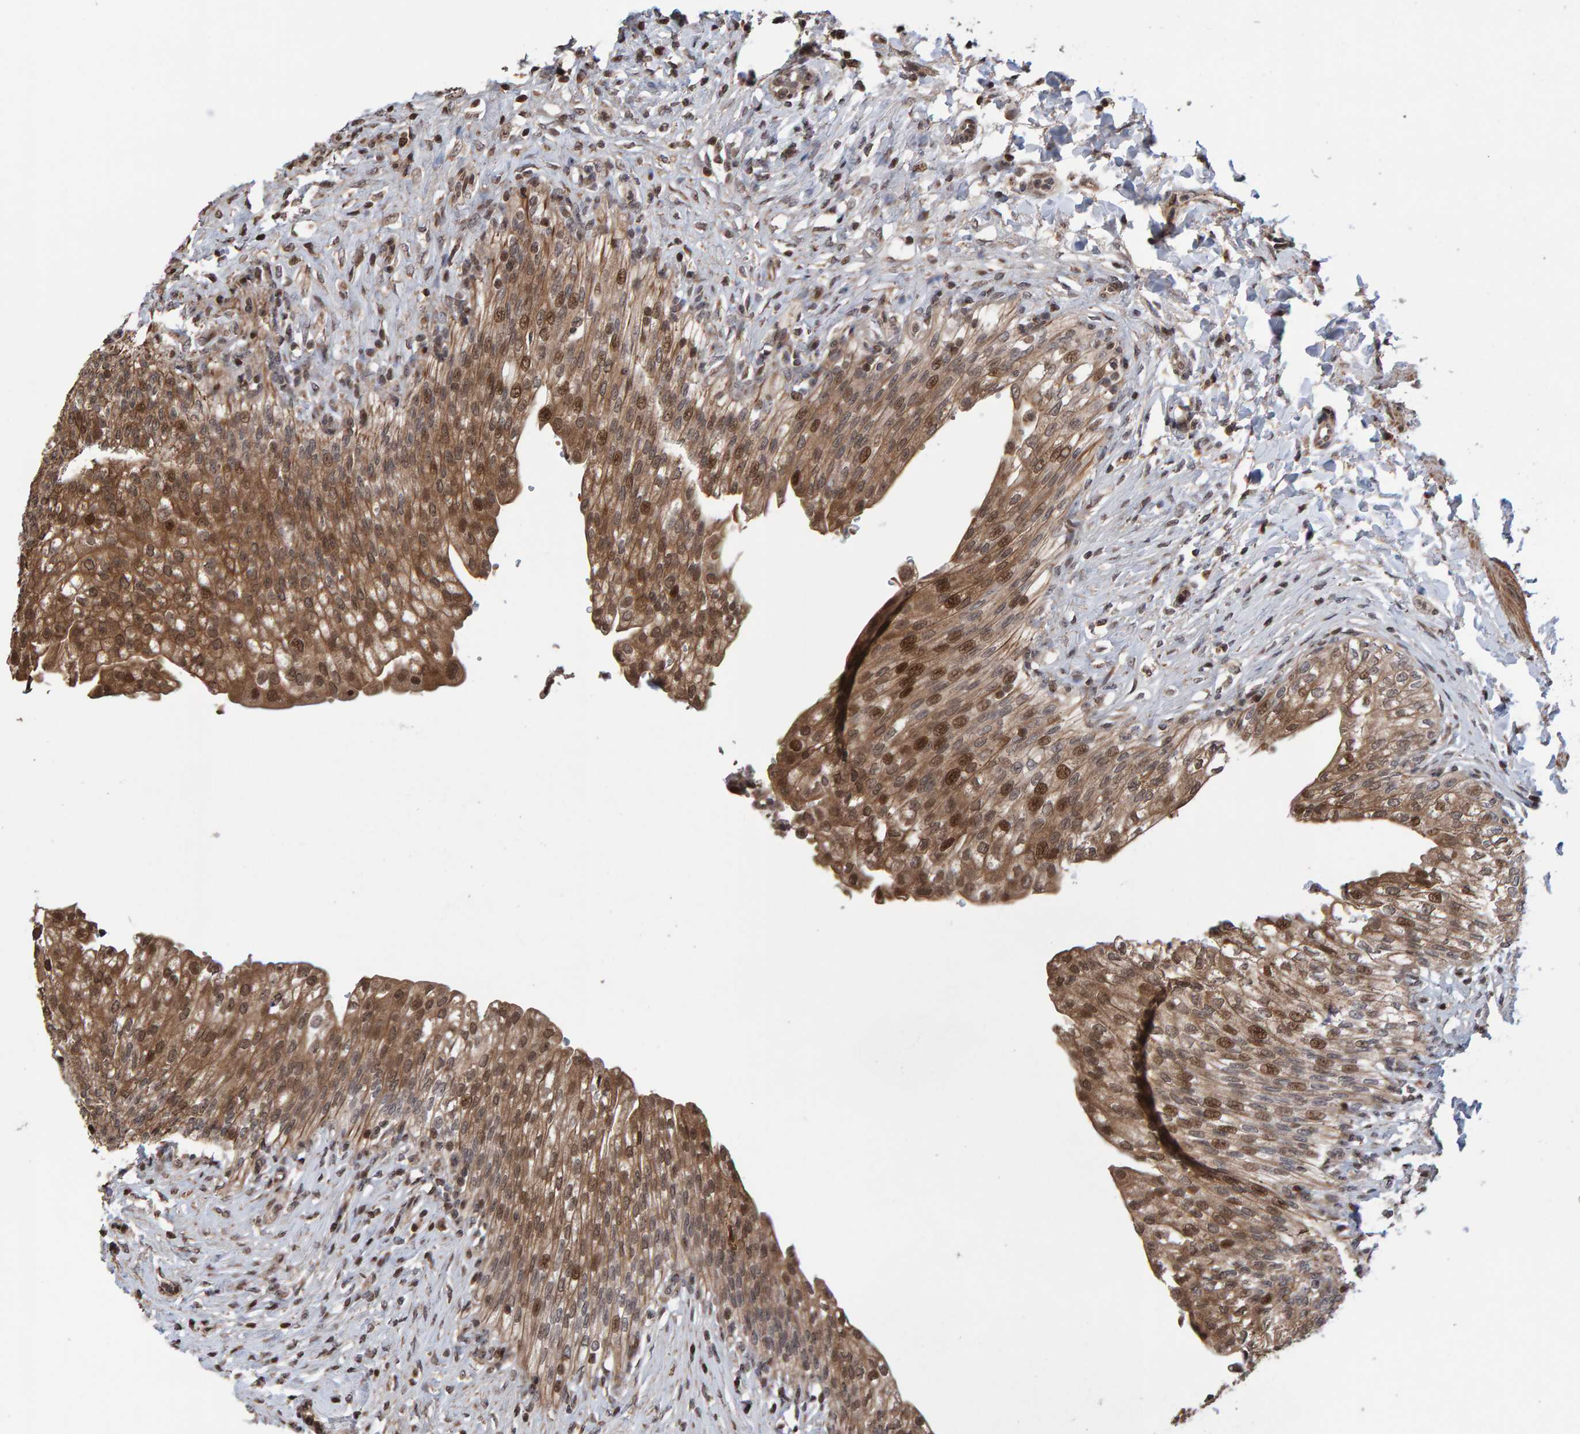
{"staining": {"intensity": "moderate", "quantity": ">75%", "location": "cytoplasmic/membranous,nuclear"}, "tissue": "urinary bladder", "cell_type": "Urothelial cells", "image_type": "normal", "snomed": [{"axis": "morphology", "description": "Urothelial carcinoma, High grade"}, {"axis": "topography", "description": "Urinary bladder"}], "caption": "A micrograph of urinary bladder stained for a protein reveals moderate cytoplasmic/membranous,nuclear brown staining in urothelial cells.", "gene": "PECR", "patient": {"sex": "male", "age": 46}}